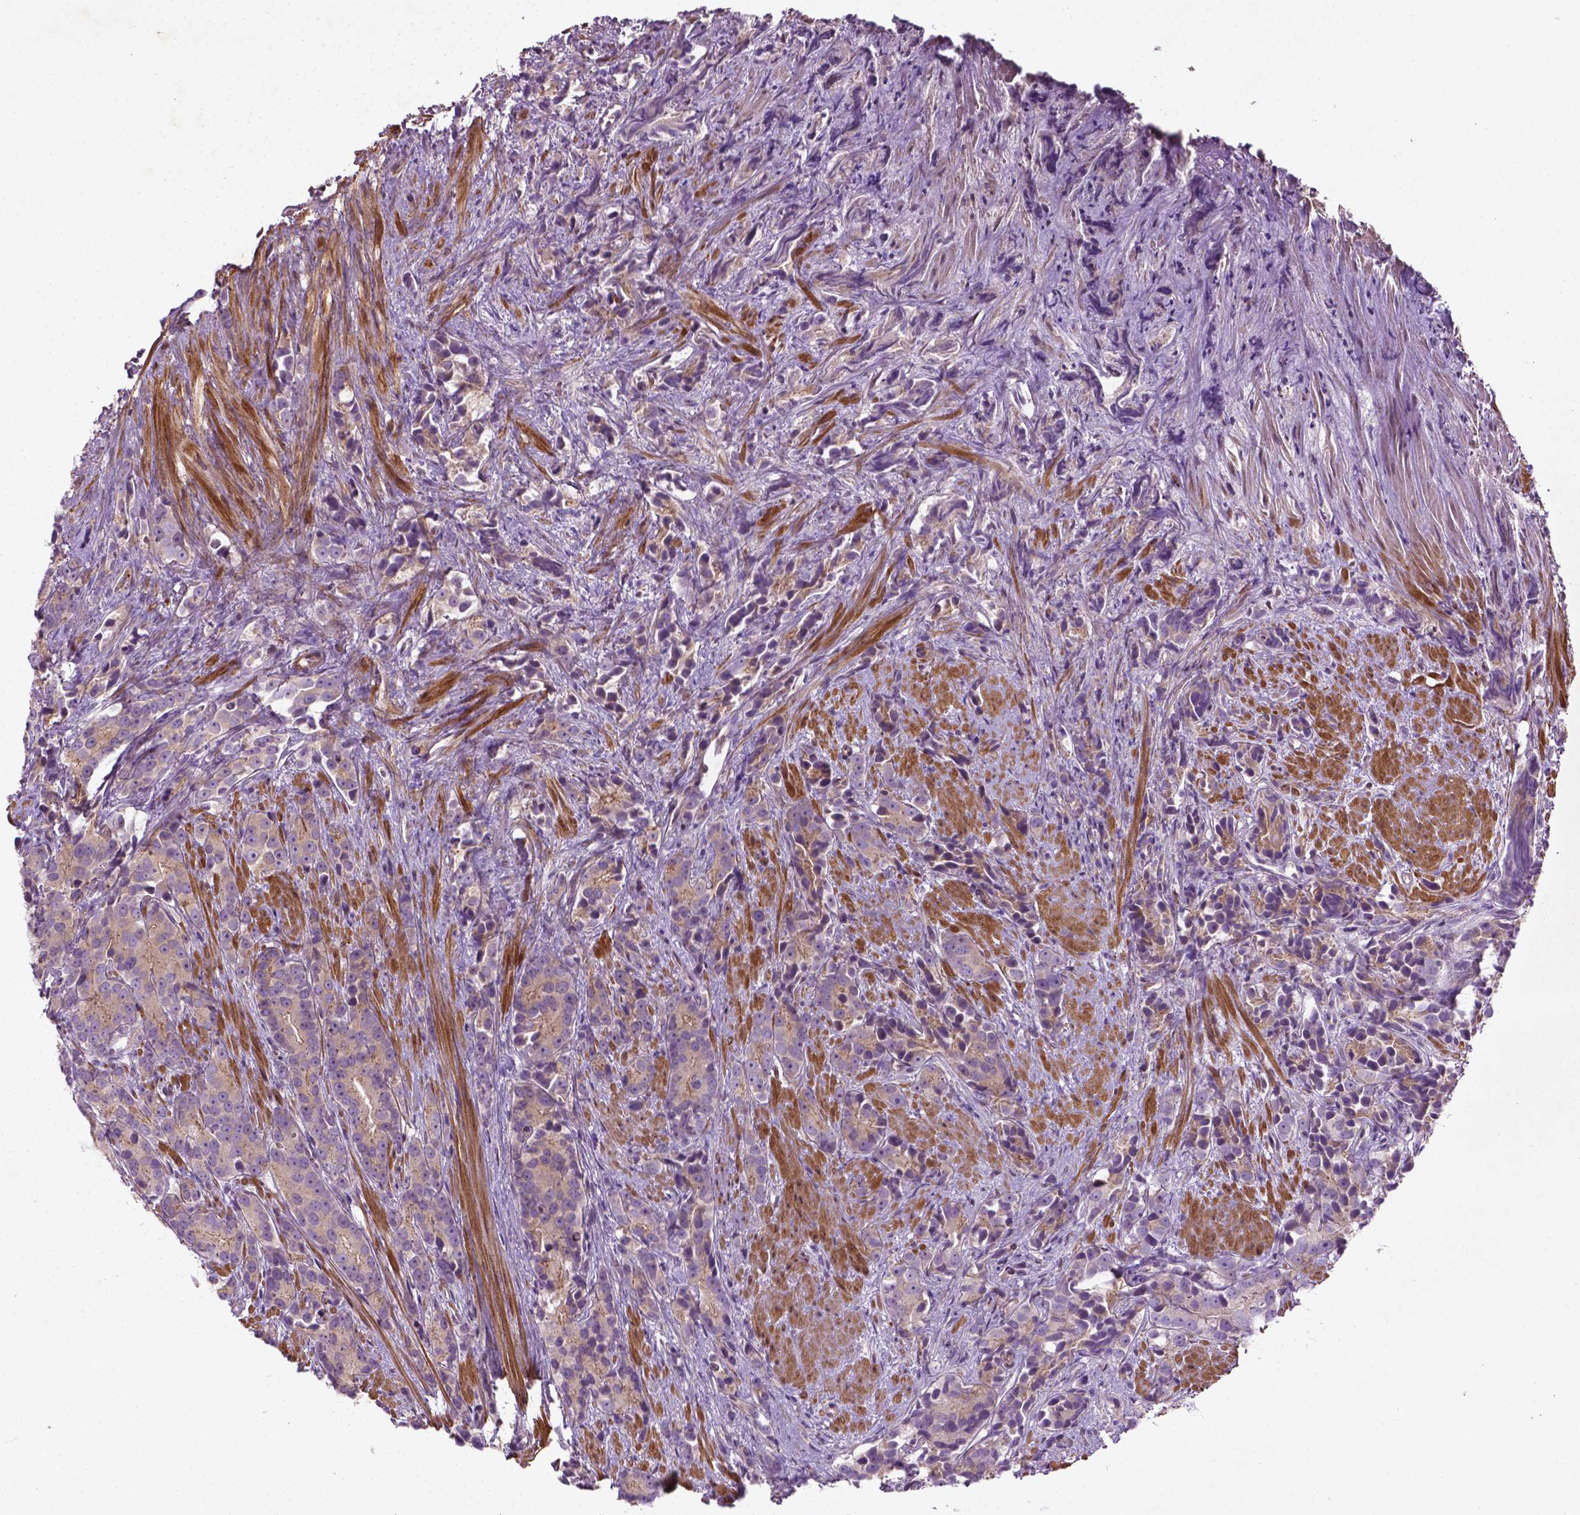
{"staining": {"intensity": "negative", "quantity": "none", "location": "none"}, "tissue": "prostate cancer", "cell_type": "Tumor cells", "image_type": "cancer", "snomed": [{"axis": "morphology", "description": "Adenocarcinoma, High grade"}, {"axis": "topography", "description": "Prostate"}], "caption": "Immunohistochemistry photomicrograph of neoplastic tissue: human prostate cancer (adenocarcinoma (high-grade)) stained with DAB demonstrates no significant protein staining in tumor cells.", "gene": "TCHP", "patient": {"sex": "male", "age": 90}}